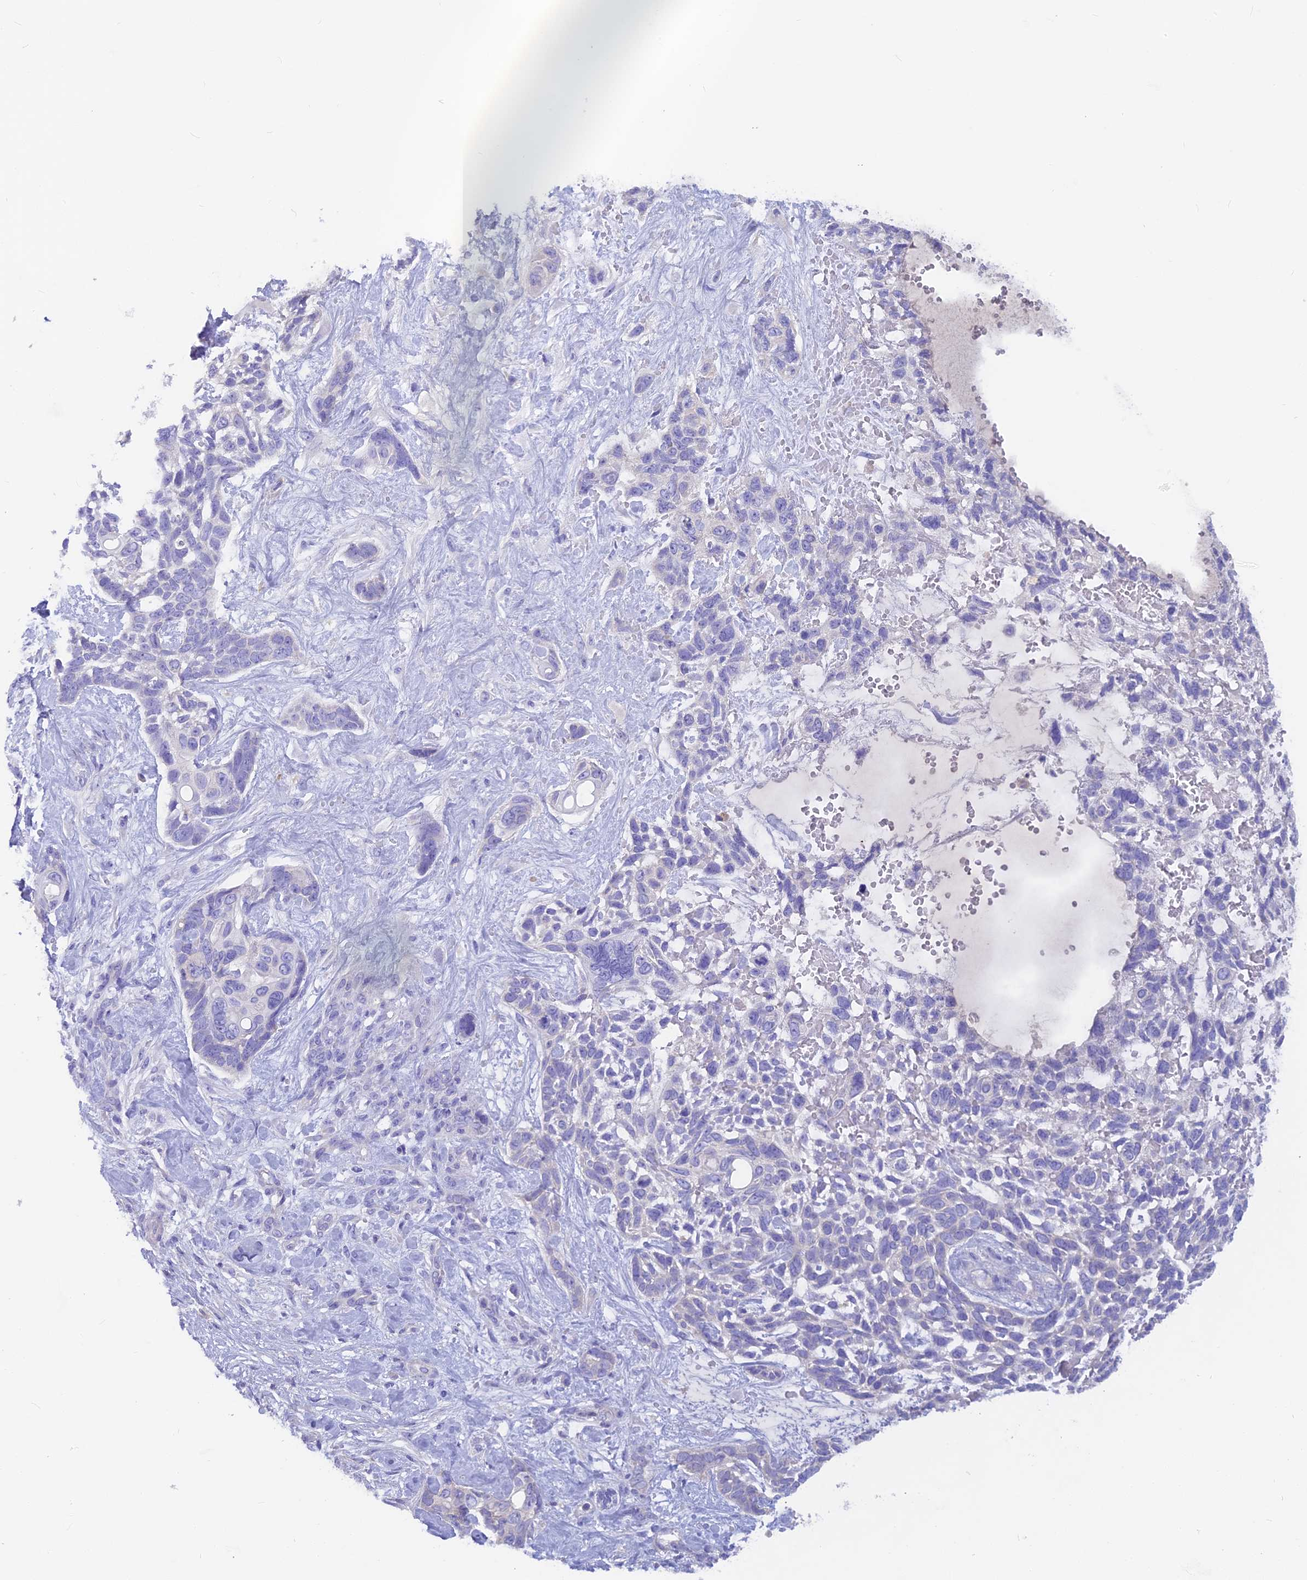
{"staining": {"intensity": "negative", "quantity": "none", "location": "none"}, "tissue": "skin cancer", "cell_type": "Tumor cells", "image_type": "cancer", "snomed": [{"axis": "morphology", "description": "Basal cell carcinoma"}, {"axis": "topography", "description": "Skin"}], "caption": "Protein analysis of skin cancer exhibits no significant staining in tumor cells. (DAB immunohistochemistry (IHC) with hematoxylin counter stain).", "gene": "PZP", "patient": {"sex": "male", "age": 88}}